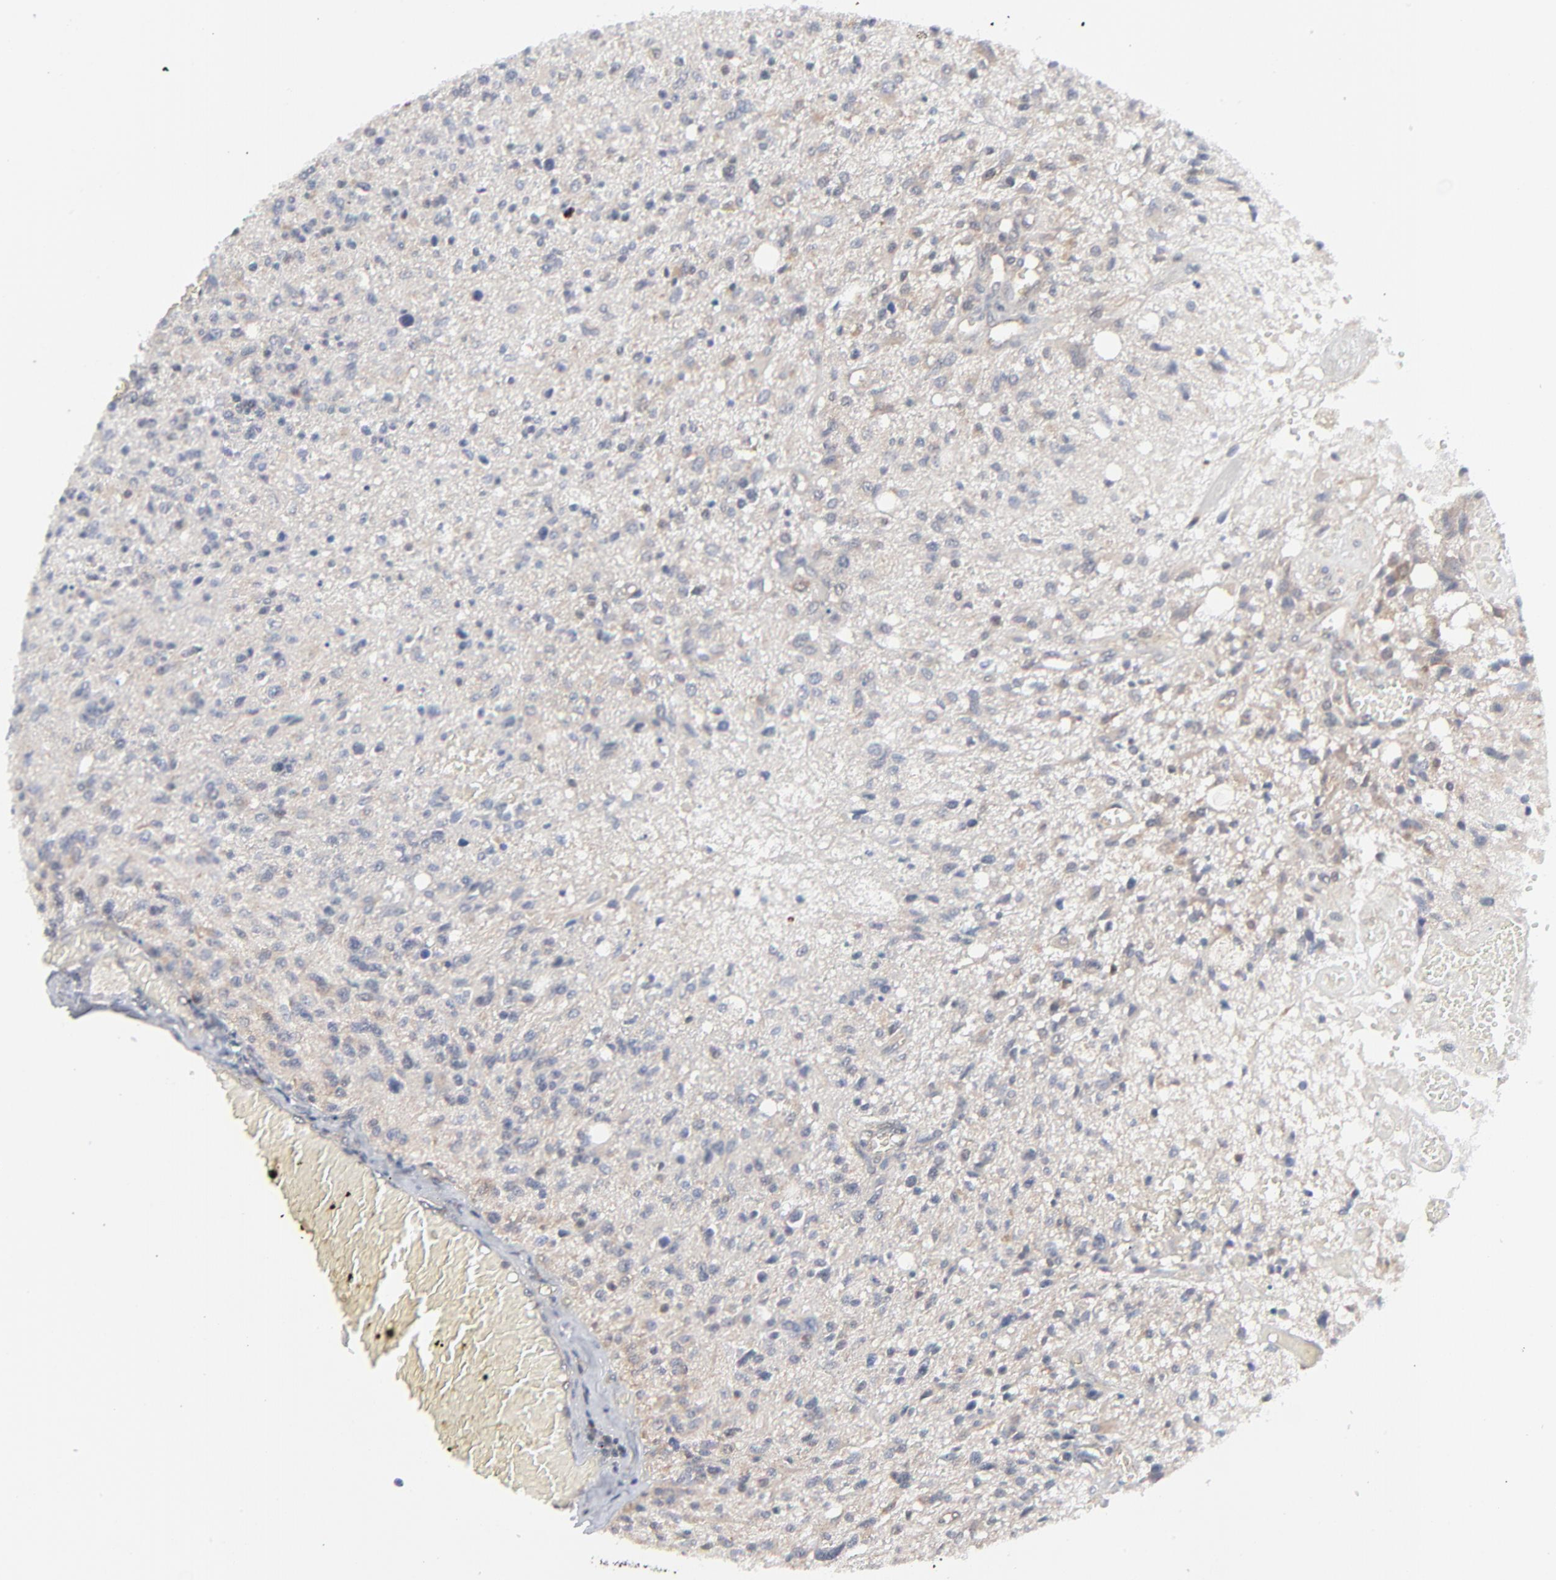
{"staining": {"intensity": "weak", "quantity": "<25%", "location": "cytoplasmic/membranous"}, "tissue": "glioma", "cell_type": "Tumor cells", "image_type": "cancer", "snomed": [{"axis": "morphology", "description": "Glioma, malignant, High grade"}, {"axis": "topography", "description": "Cerebral cortex"}], "caption": "IHC micrograph of malignant glioma (high-grade) stained for a protein (brown), which displays no staining in tumor cells.", "gene": "RPS6KB1", "patient": {"sex": "male", "age": 76}}